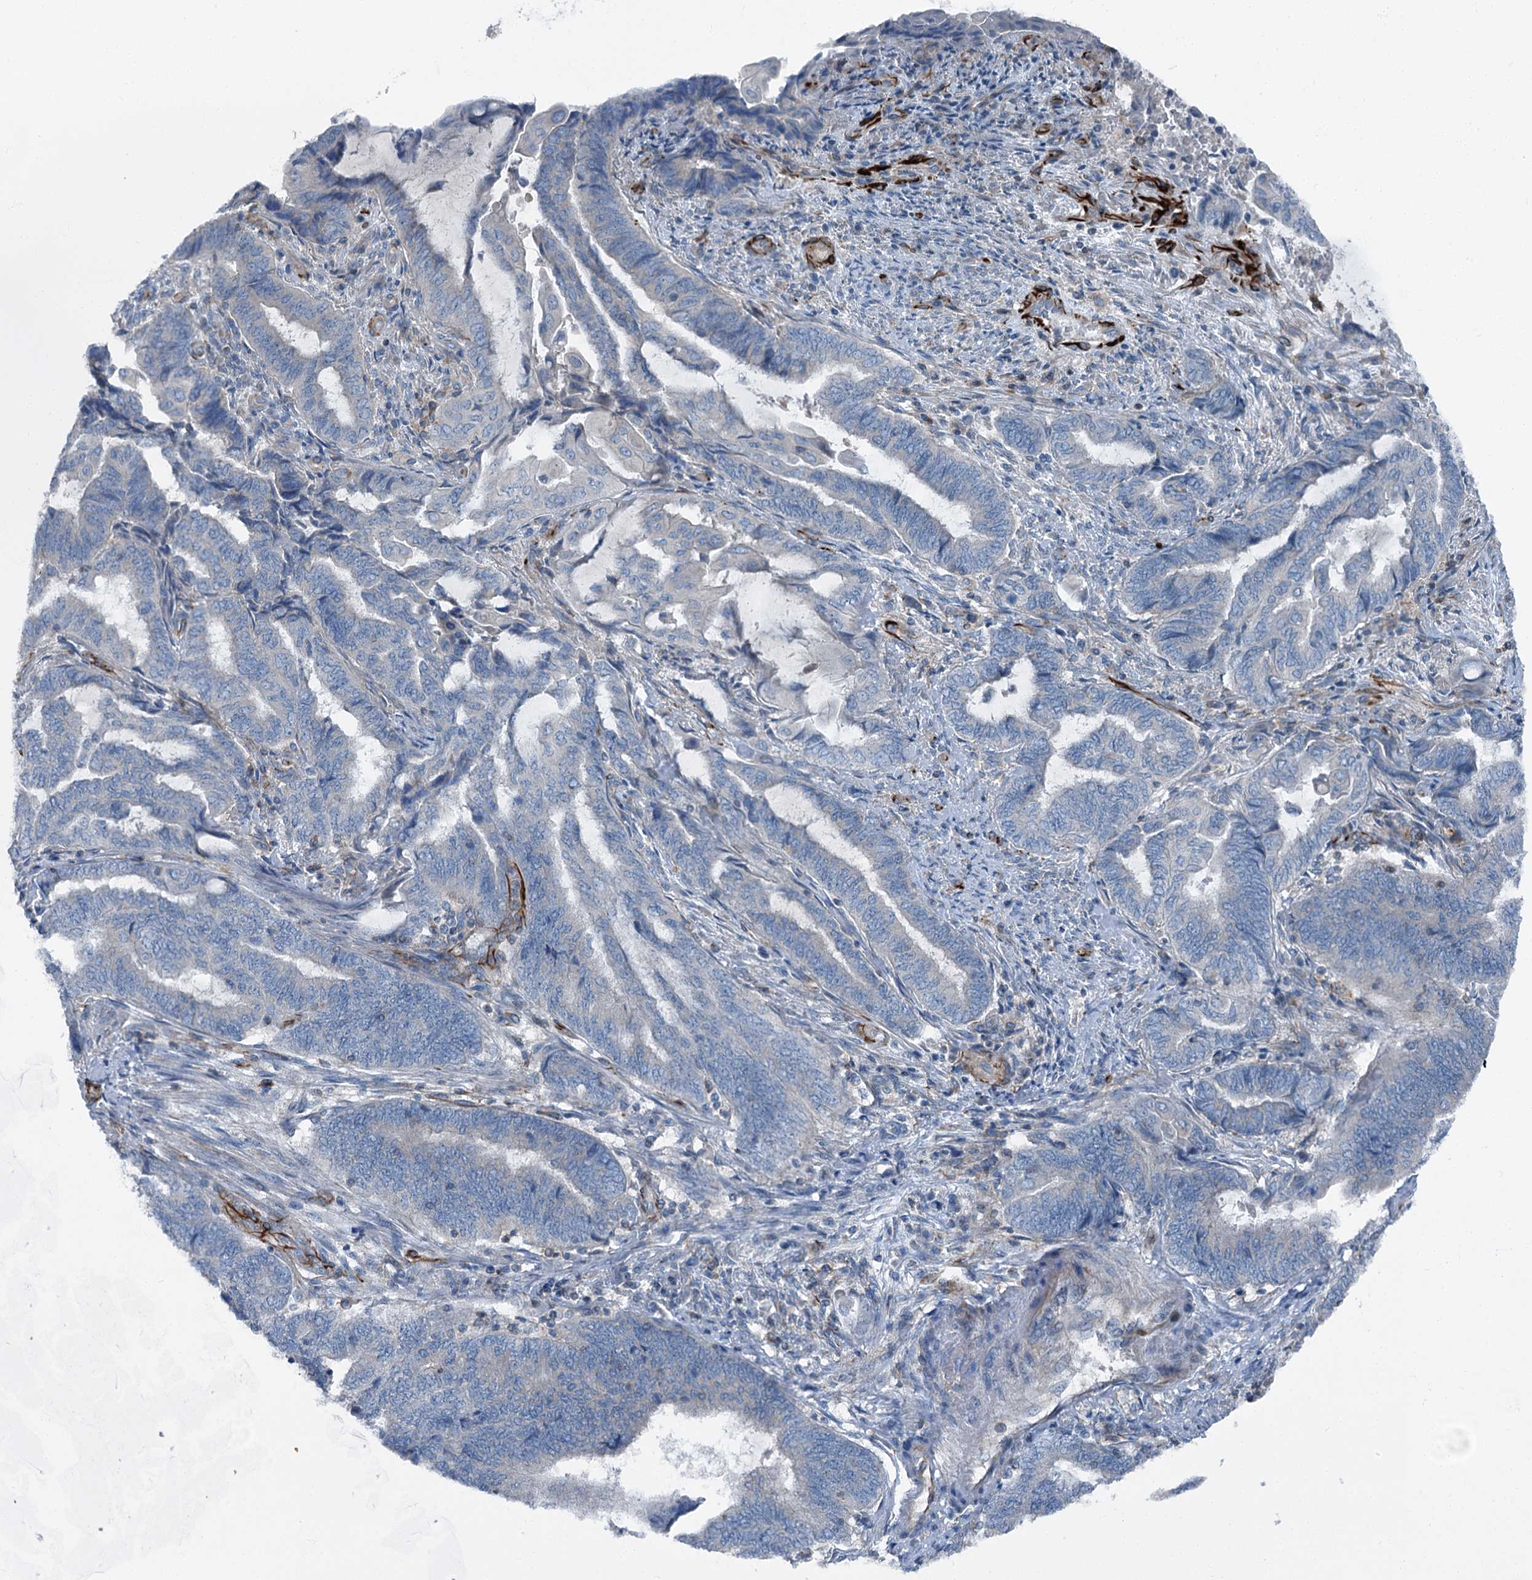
{"staining": {"intensity": "negative", "quantity": "none", "location": "none"}, "tissue": "endometrial cancer", "cell_type": "Tumor cells", "image_type": "cancer", "snomed": [{"axis": "morphology", "description": "Adenocarcinoma, NOS"}, {"axis": "topography", "description": "Uterus"}, {"axis": "topography", "description": "Endometrium"}], "caption": "Immunohistochemical staining of human endometrial cancer reveals no significant positivity in tumor cells.", "gene": "AXL", "patient": {"sex": "female", "age": 70}}